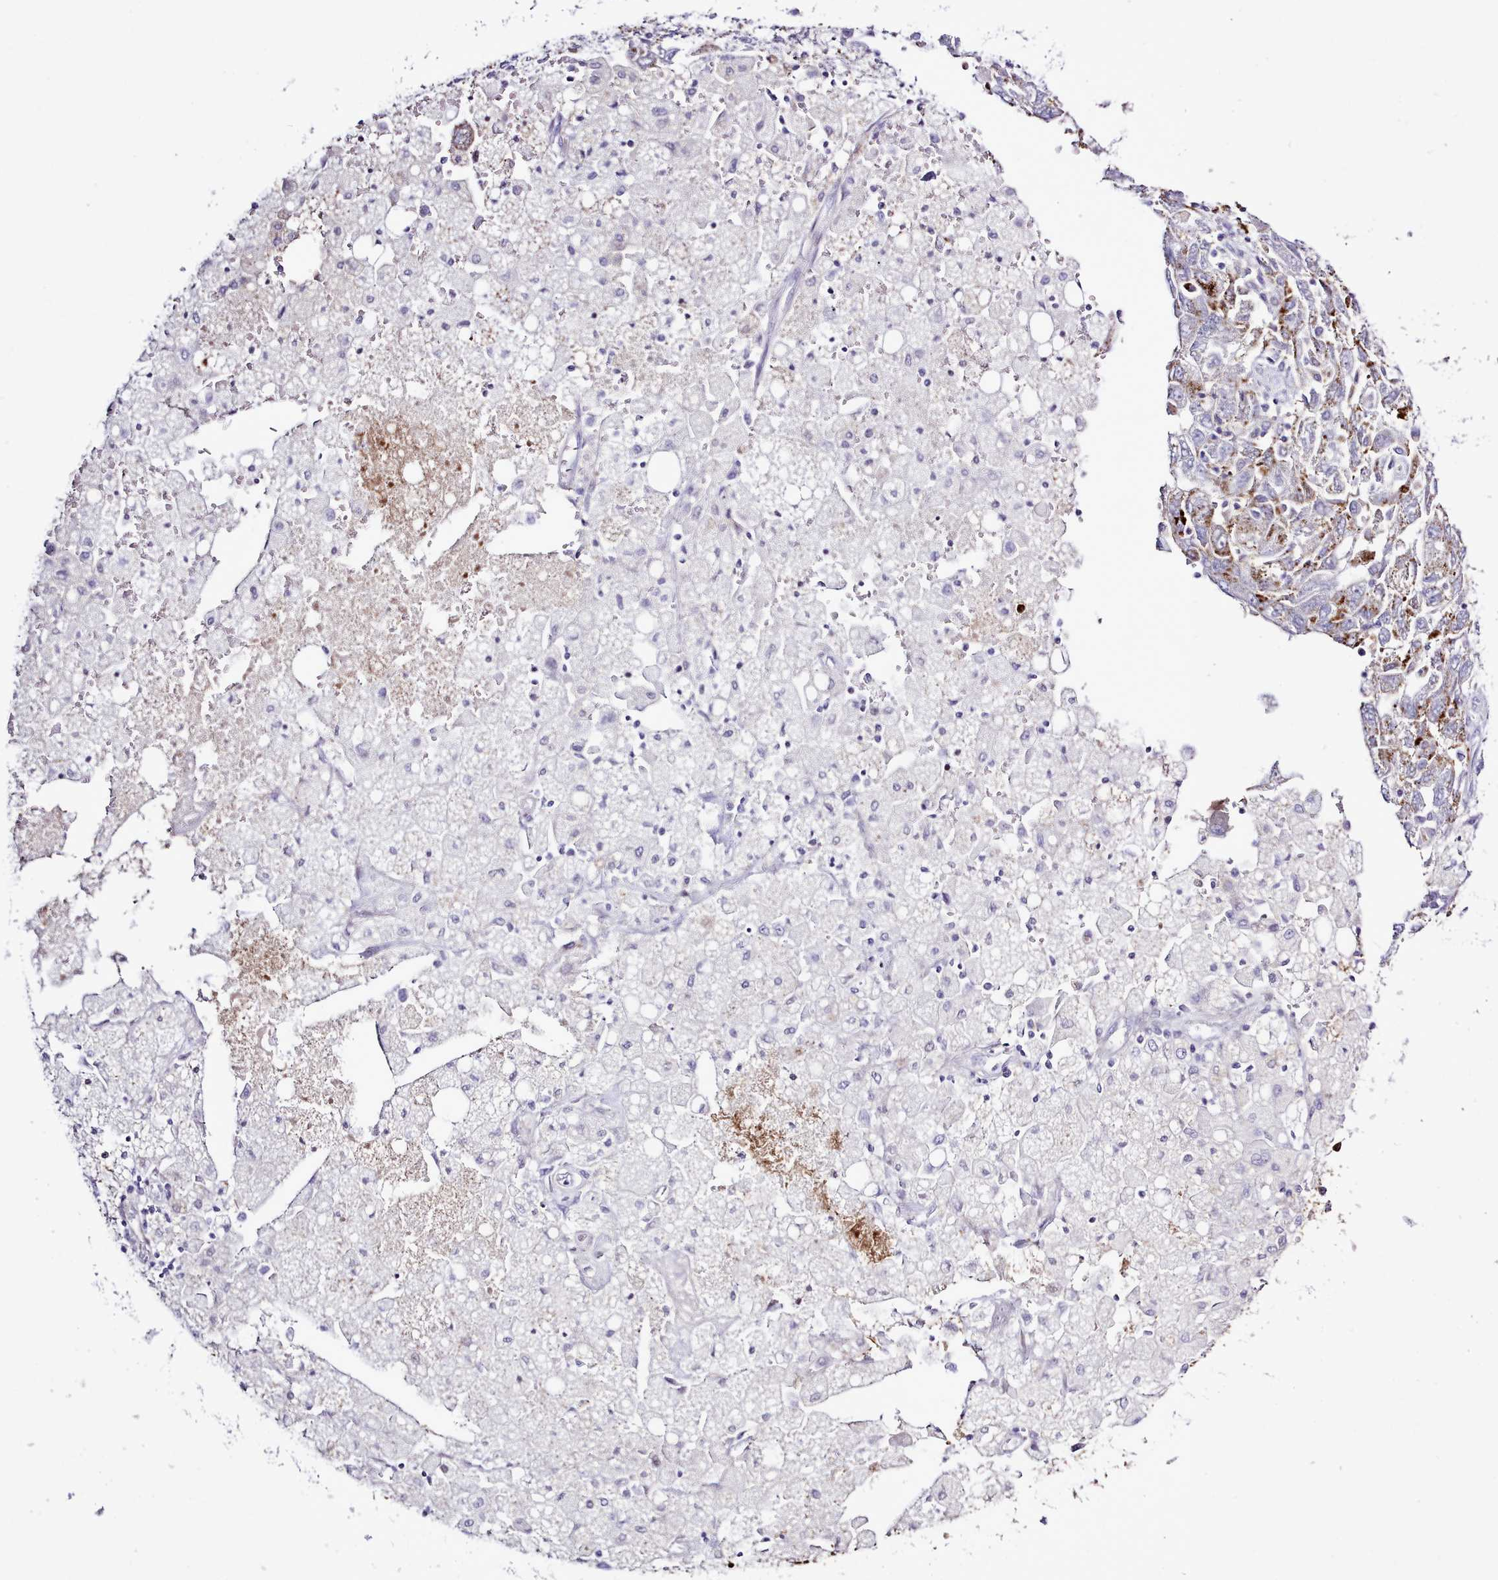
{"staining": {"intensity": "moderate", "quantity": ">75%", "location": "cytoplasmic/membranous"}, "tissue": "ovarian cancer", "cell_type": "Tumor cells", "image_type": "cancer", "snomed": [{"axis": "morphology", "description": "Carcinoma, NOS"}, {"axis": "morphology", "description": "Cystadenocarcinoma, serous, NOS"}, {"axis": "topography", "description": "Ovary"}], "caption": "Serous cystadenocarcinoma (ovarian) was stained to show a protein in brown. There is medium levels of moderate cytoplasmic/membranous positivity in about >75% of tumor cells.", "gene": "SRD5A1", "patient": {"sex": "female", "age": 69}}